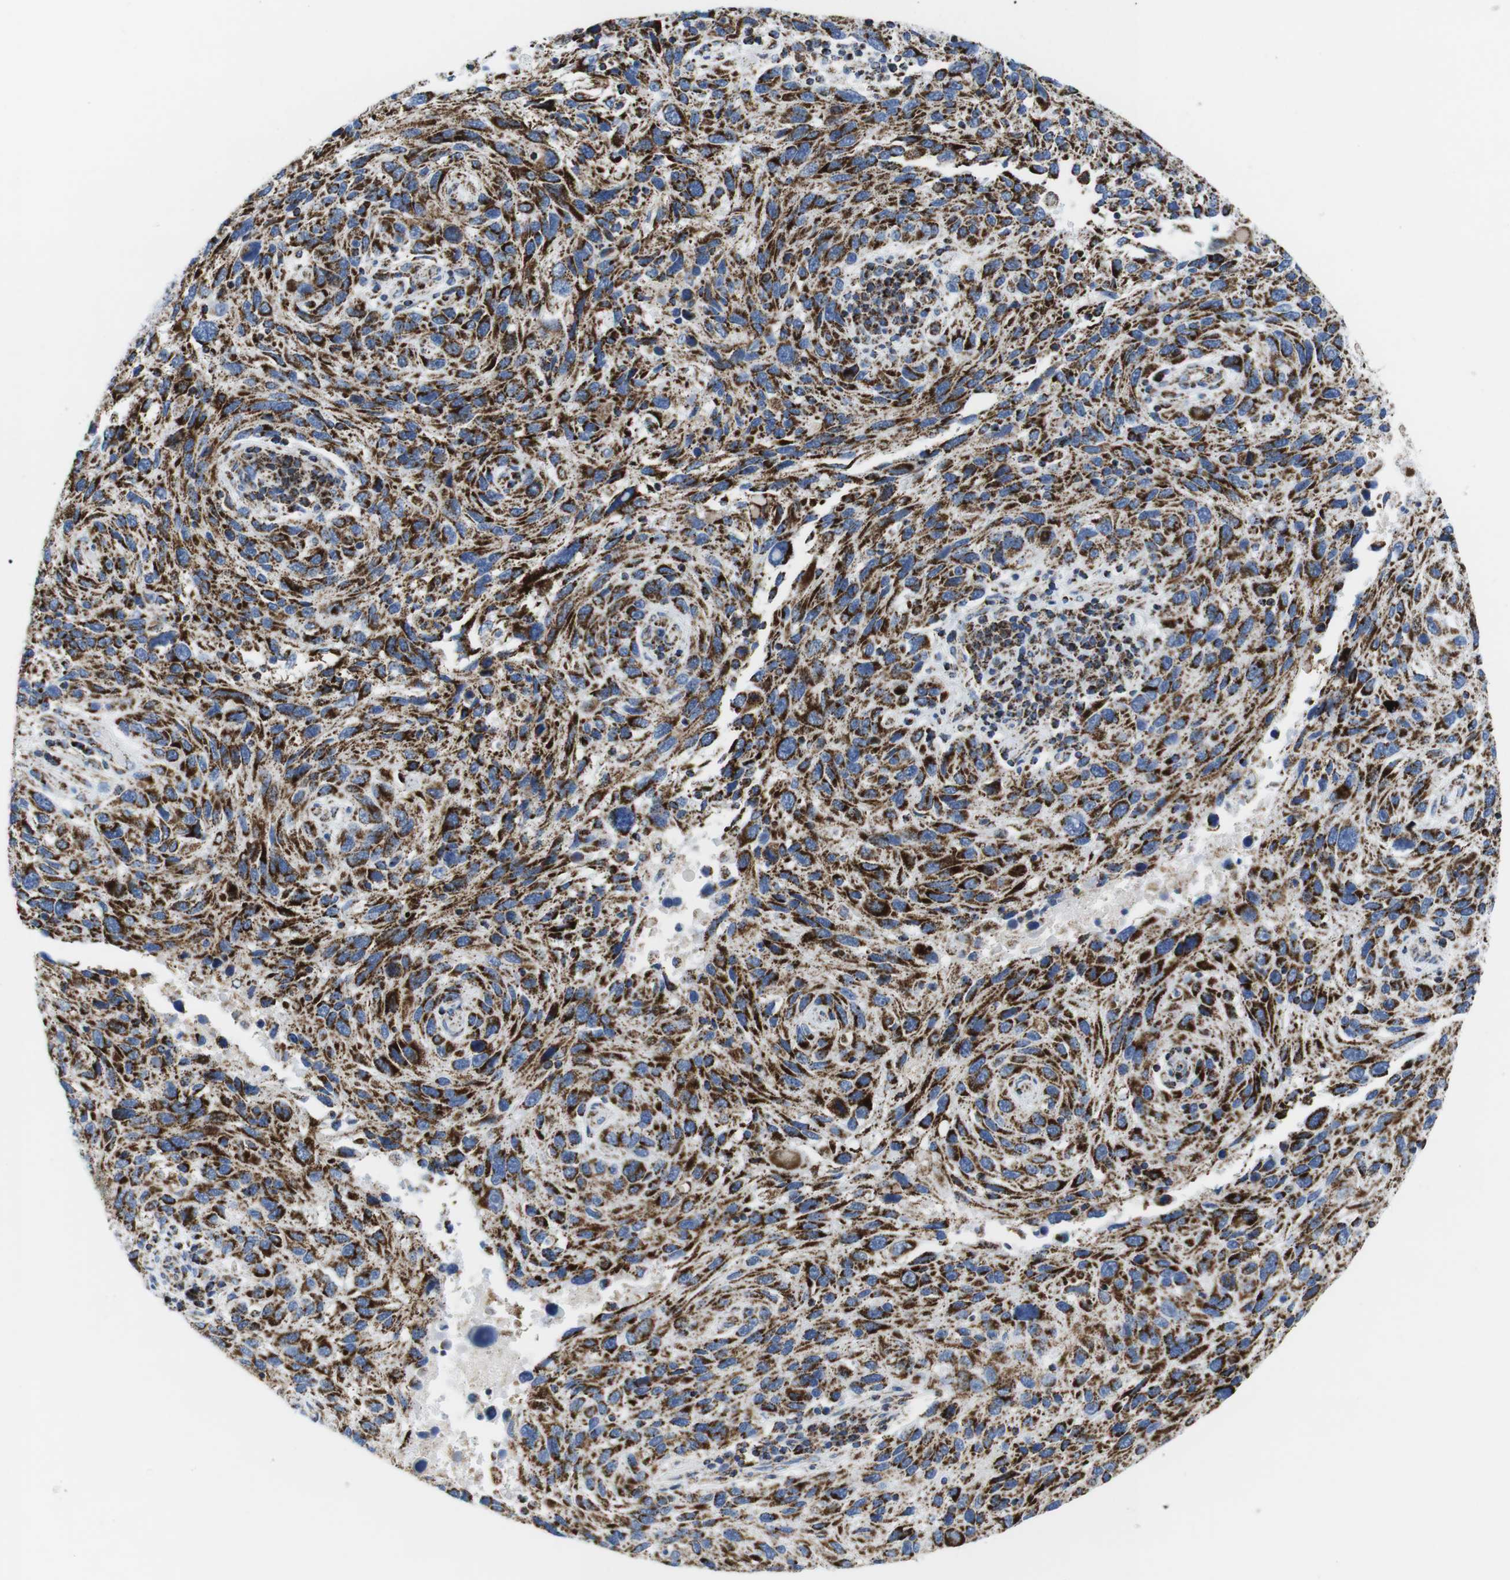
{"staining": {"intensity": "strong", "quantity": ">75%", "location": "cytoplasmic/membranous"}, "tissue": "melanoma", "cell_type": "Tumor cells", "image_type": "cancer", "snomed": [{"axis": "morphology", "description": "Malignant melanoma, NOS"}, {"axis": "topography", "description": "Skin"}], "caption": "Strong cytoplasmic/membranous protein expression is appreciated in approximately >75% of tumor cells in melanoma.", "gene": "ATP5PO", "patient": {"sex": "male", "age": 53}}